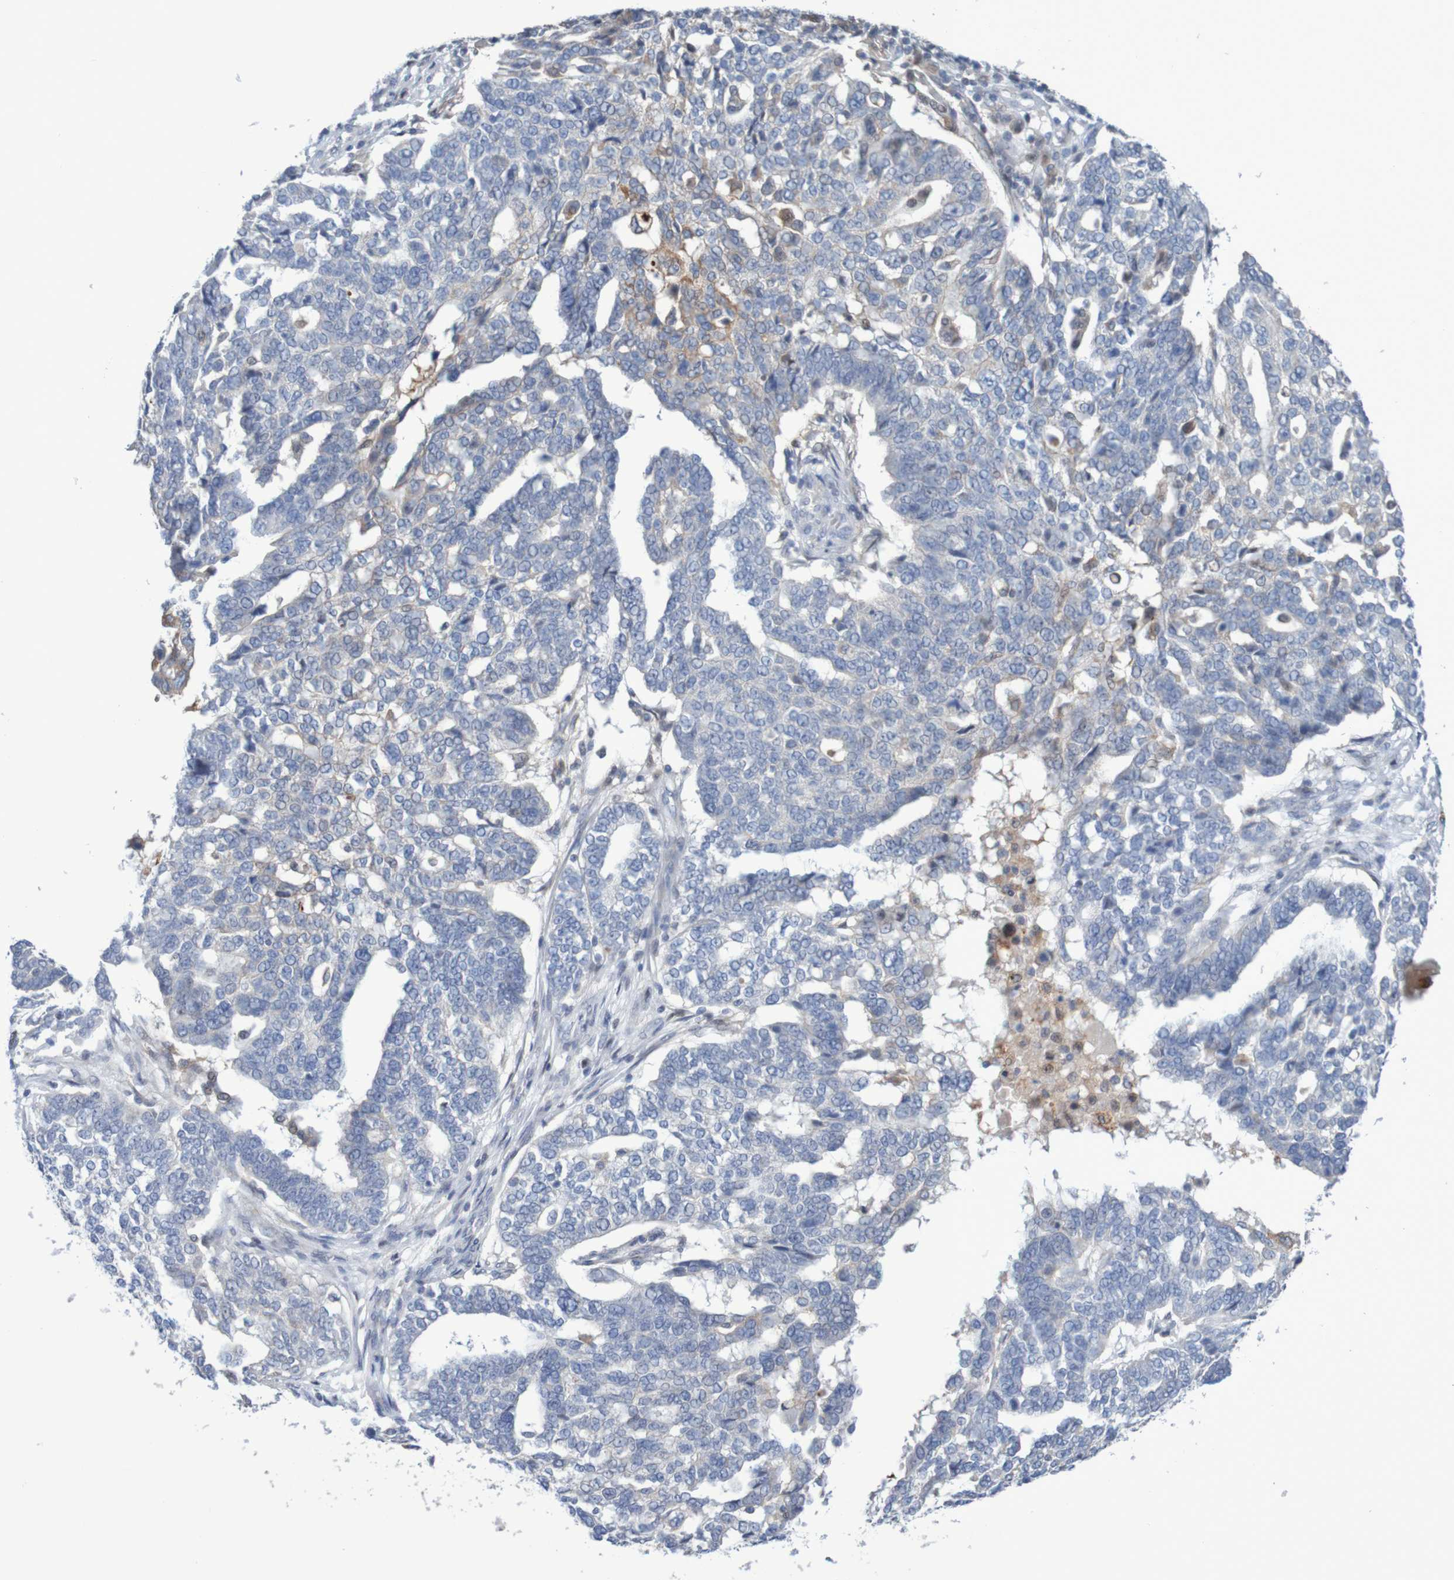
{"staining": {"intensity": "negative", "quantity": "none", "location": "none"}, "tissue": "ovarian cancer", "cell_type": "Tumor cells", "image_type": "cancer", "snomed": [{"axis": "morphology", "description": "Cystadenocarcinoma, serous, NOS"}, {"axis": "topography", "description": "Ovary"}], "caption": "DAB (3,3'-diaminobenzidine) immunohistochemical staining of ovarian cancer exhibits no significant staining in tumor cells. The staining was performed using DAB (3,3'-diaminobenzidine) to visualize the protein expression in brown, while the nuclei were stained in blue with hematoxylin (Magnification: 20x).", "gene": "FBP2", "patient": {"sex": "female", "age": 59}}